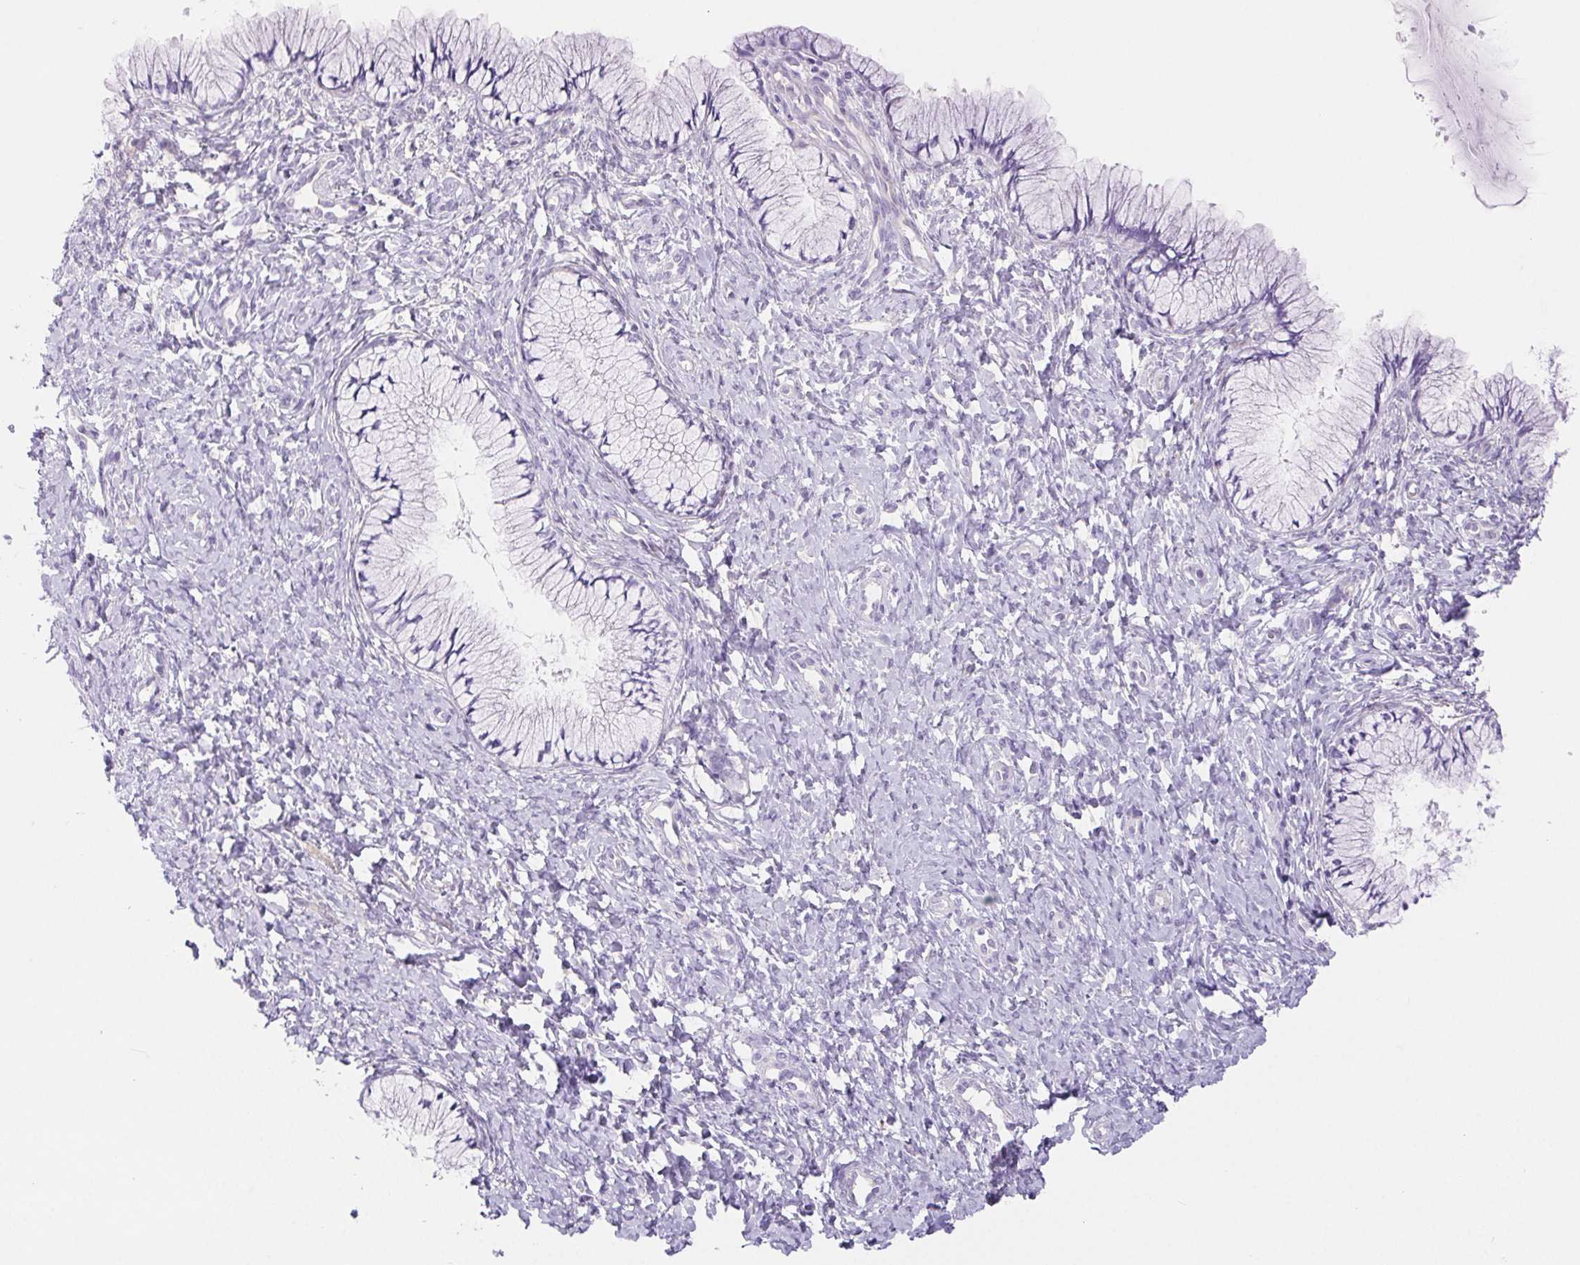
{"staining": {"intensity": "negative", "quantity": "none", "location": "none"}, "tissue": "cervix", "cell_type": "Glandular cells", "image_type": "normal", "snomed": [{"axis": "morphology", "description": "Normal tissue, NOS"}, {"axis": "topography", "description": "Cervix"}], "caption": "A histopathology image of cervix stained for a protein displays no brown staining in glandular cells.", "gene": "PNLIP", "patient": {"sex": "female", "age": 37}}